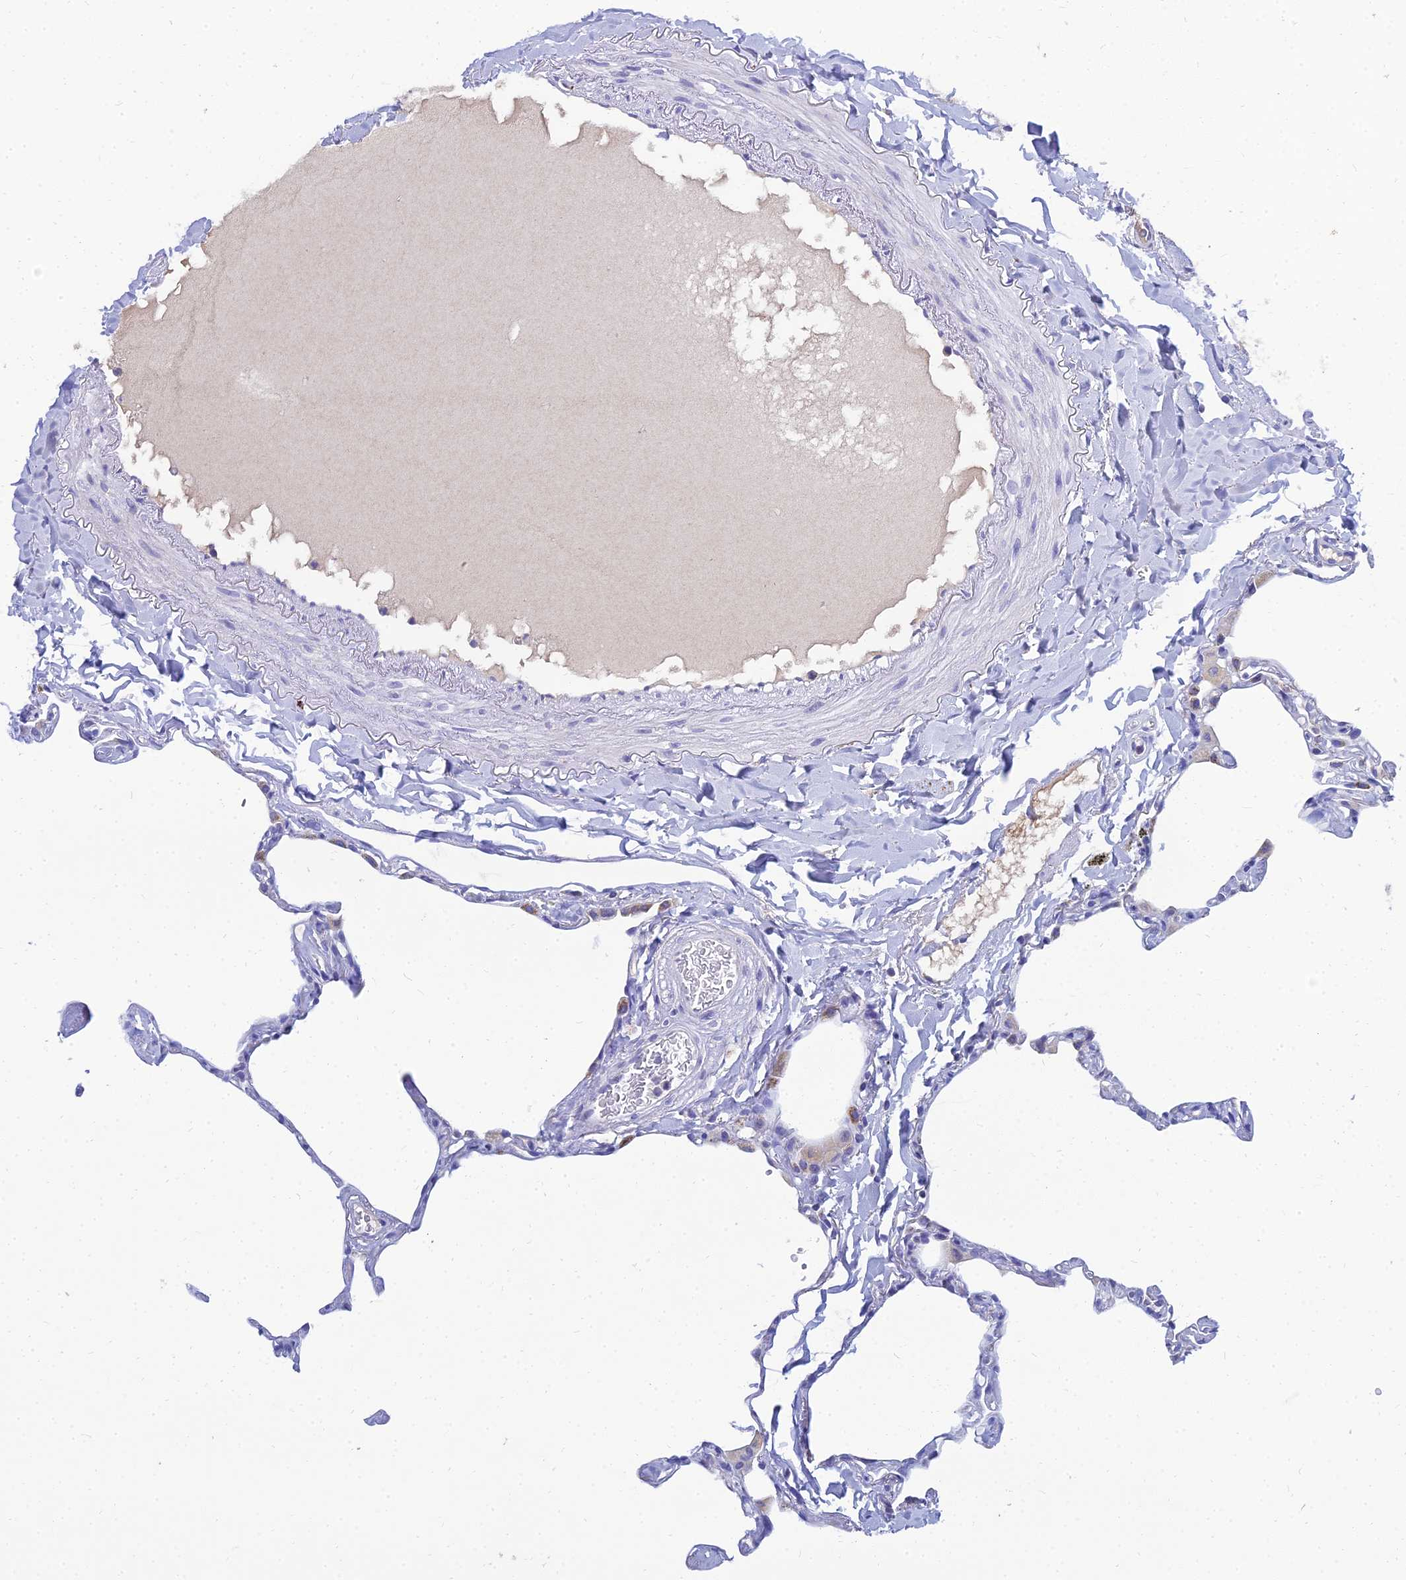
{"staining": {"intensity": "moderate", "quantity": "<25%", "location": "cytoplasmic/membranous"}, "tissue": "lung", "cell_type": "Alveolar cells", "image_type": "normal", "snomed": [{"axis": "morphology", "description": "Normal tissue, NOS"}, {"axis": "topography", "description": "Lung"}], "caption": "This image exhibits immunohistochemistry (IHC) staining of unremarkable lung, with low moderate cytoplasmic/membranous staining in approximately <25% of alveolar cells.", "gene": "NPY", "patient": {"sex": "male", "age": 65}}